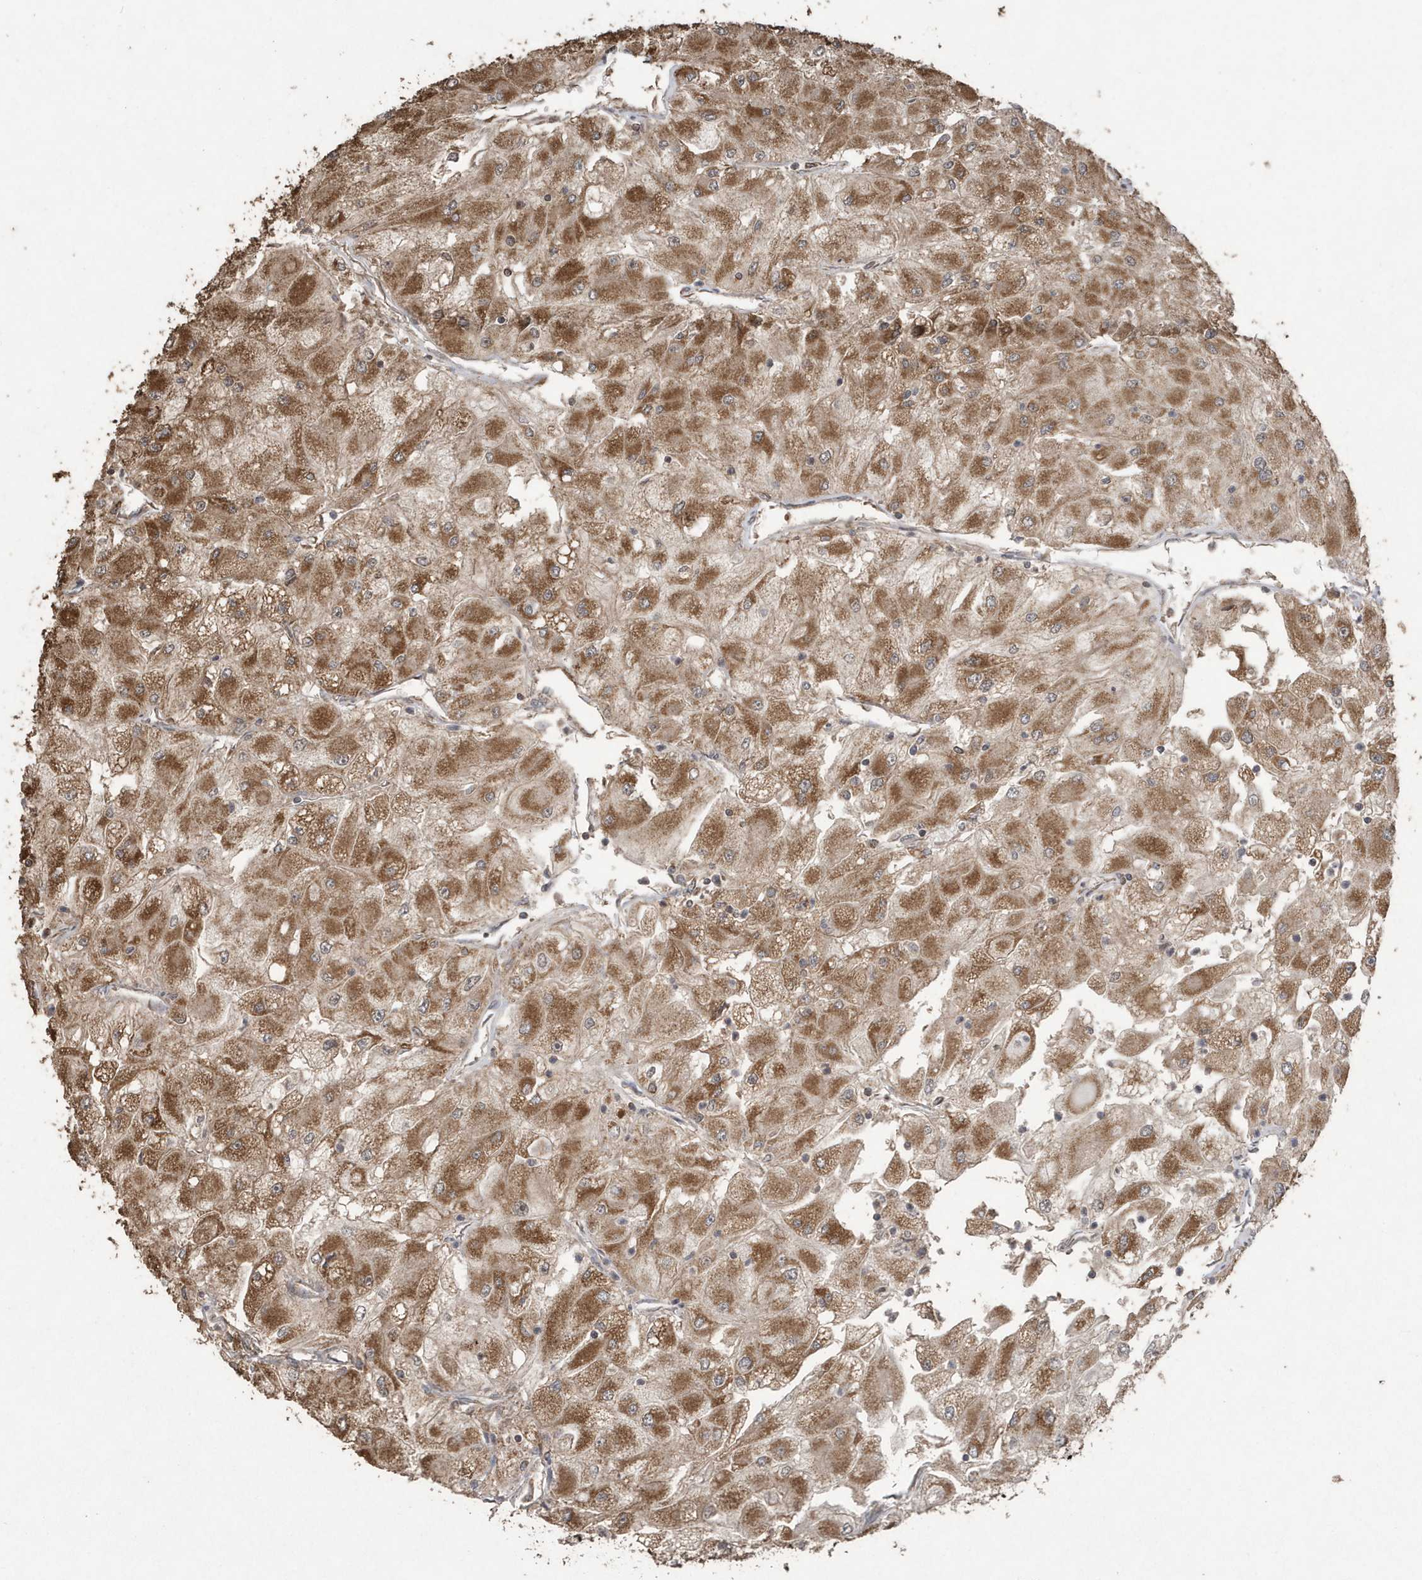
{"staining": {"intensity": "moderate", "quantity": ">75%", "location": "cytoplasmic/membranous"}, "tissue": "renal cancer", "cell_type": "Tumor cells", "image_type": "cancer", "snomed": [{"axis": "morphology", "description": "Adenocarcinoma, NOS"}, {"axis": "topography", "description": "Kidney"}], "caption": "Renal cancer (adenocarcinoma) stained with a brown dye displays moderate cytoplasmic/membranous positive expression in approximately >75% of tumor cells.", "gene": "PAXBP1", "patient": {"sex": "male", "age": 80}}